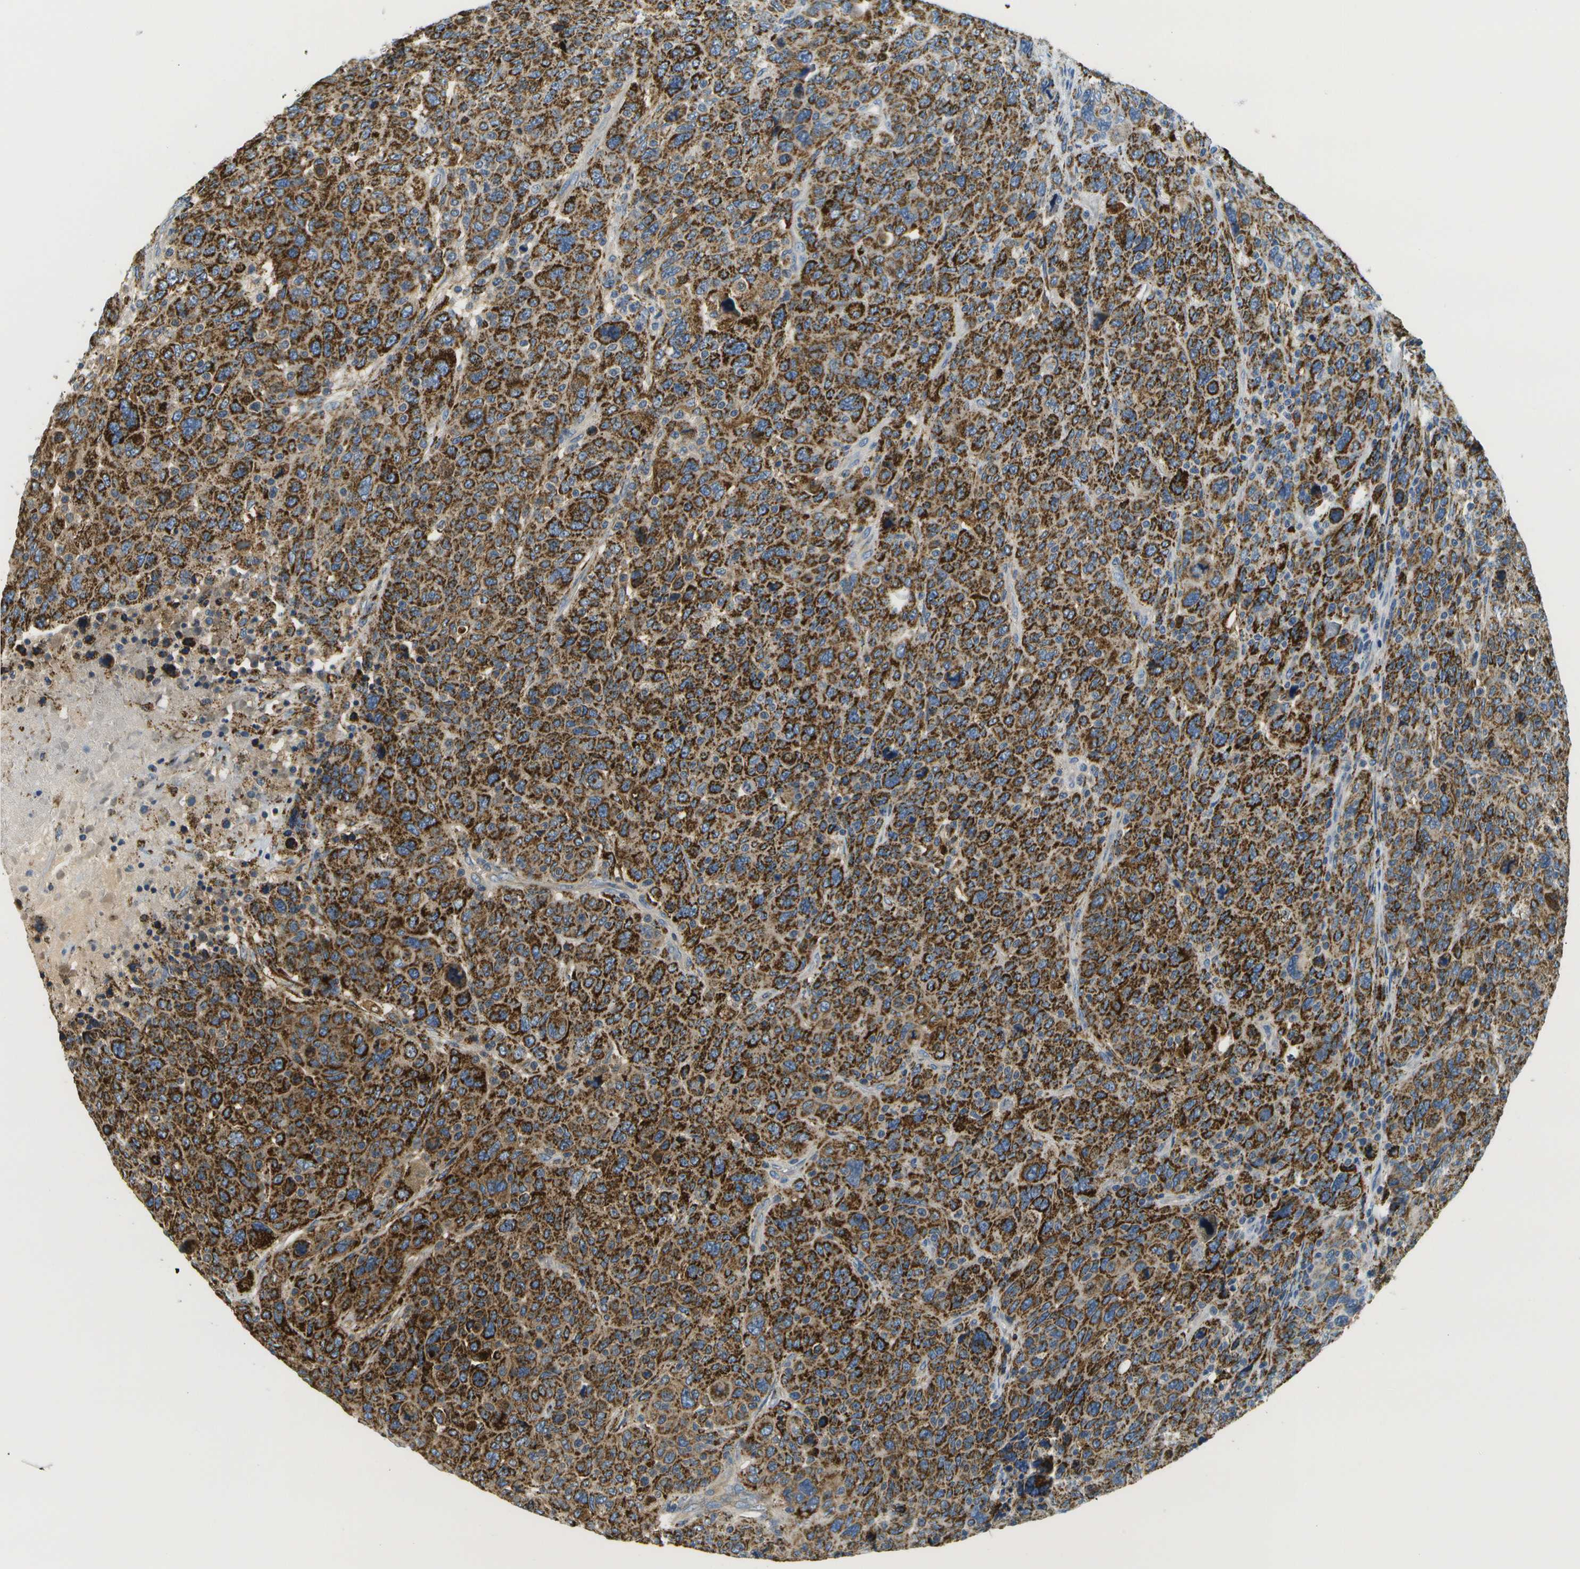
{"staining": {"intensity": "strong", "quantity": ">75%", "location": "cytoplasmic/membranous"}, "tissue": "breast cancer", "cell_type": "Tumor cells", "image_type": "cancer", "snomed": [{"axis": "morphology", "description": "Duct carcinoma"}, {"axis": "topography", "description": "Breast"}], "caption": "Breast cancer (infiltrating ductal carcinoma) stained for a protein (brown) displays strong cytoplasmic/membranous positive expression in about >75% of tumor cells.", "gene": "HLCS", "patient": {"sex": "female", "age": 37}}